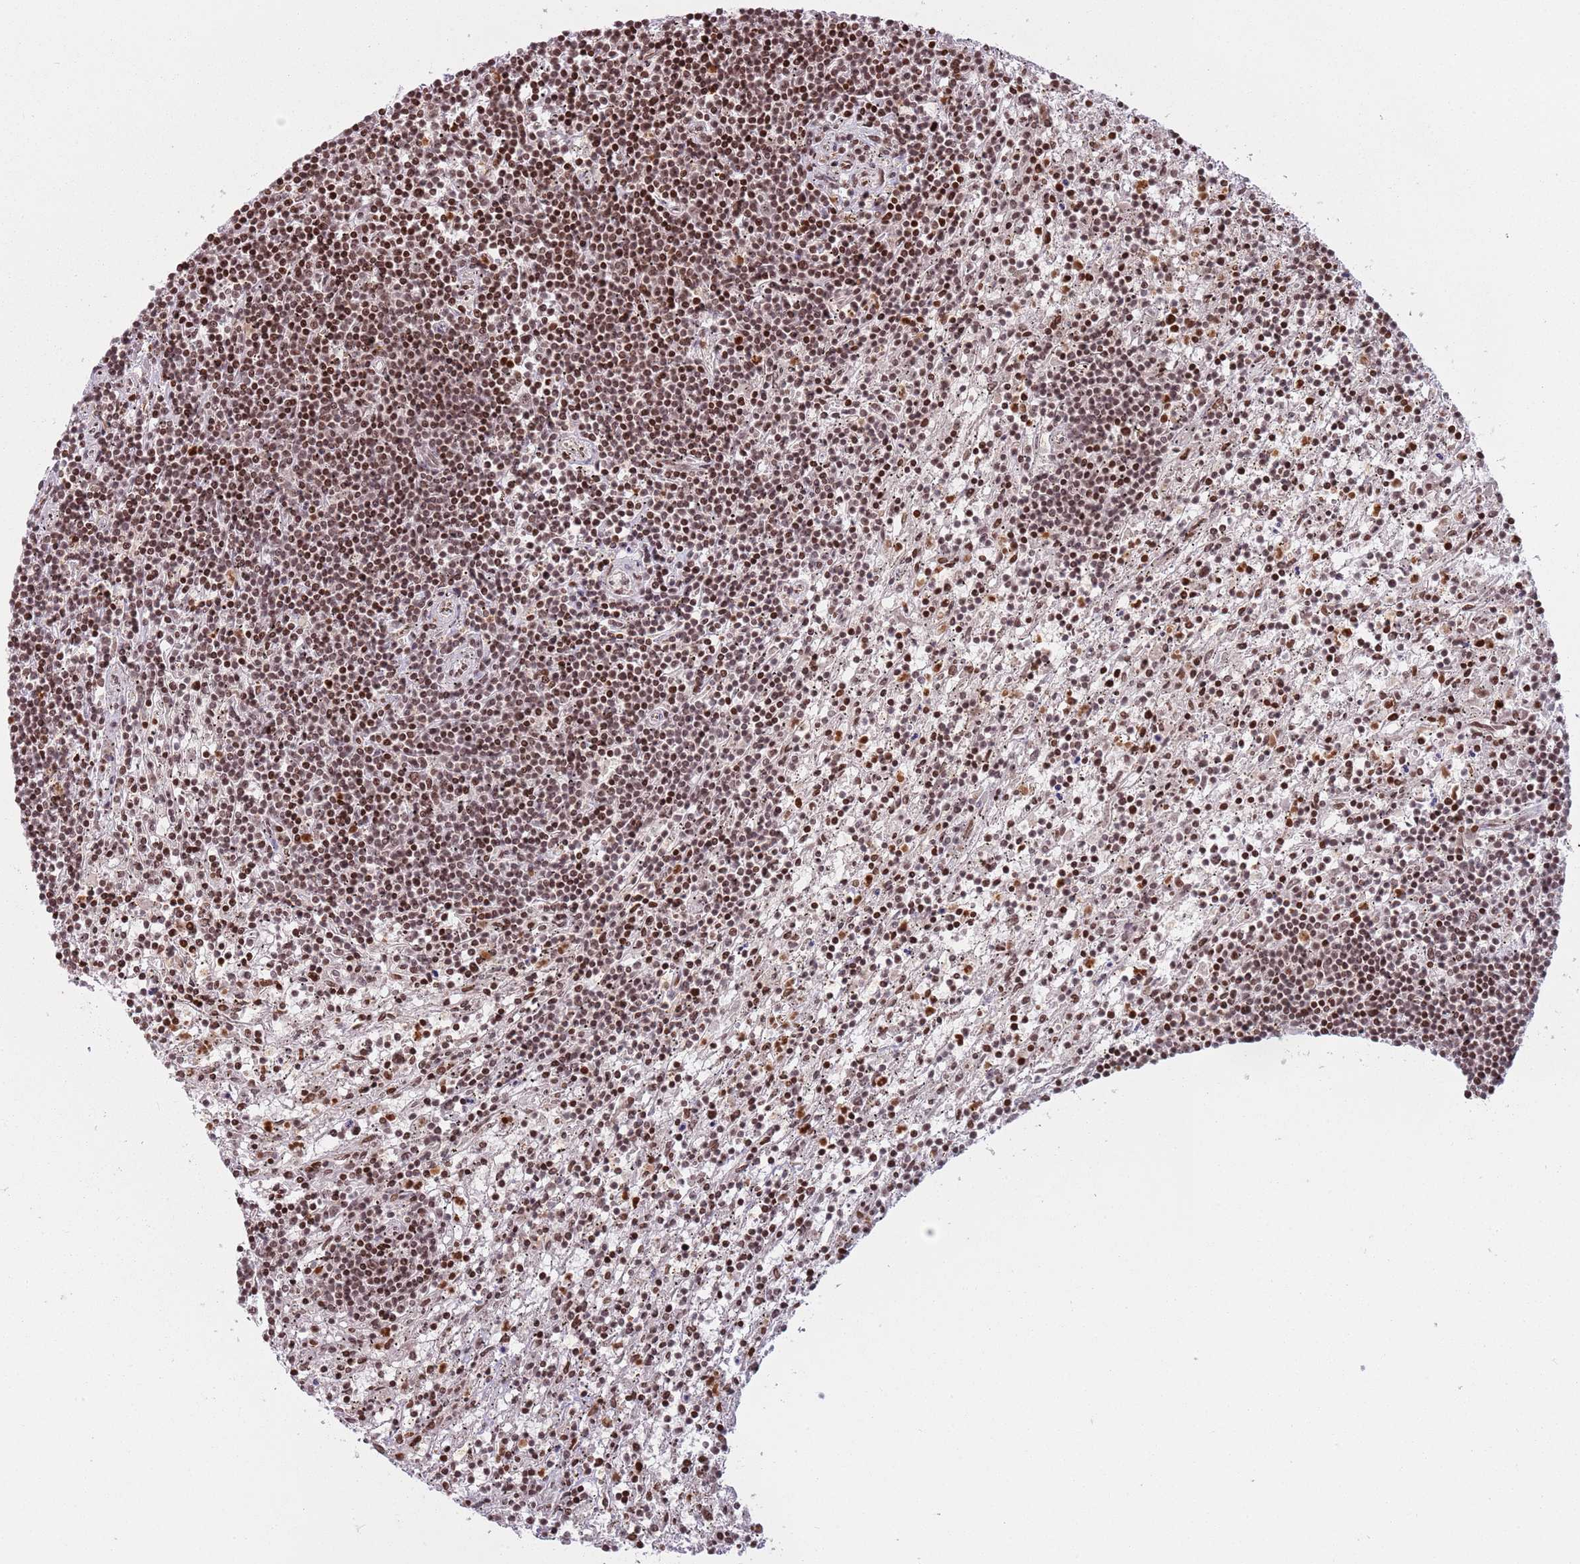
{"staining": {"intensity": "moderate", "quantity": ">75%", "location": "nuclear"}, "tissue": "lymphoma", "cell_type": "Tumor cells", "image_type": "cancer", "snomed": [{"axis": "morphology", "description": "Malignant lymphoma, non-Hodgkin's type, Low grade"}, {"axis": "topography", "description": "Spleen"}], "caption": "Approximately >75% of tumor cells in lymphoma reveal moderate nuclear protein positivity as visualized by brown immunohistochemical staining.", "gene": "SH3RF3", "patient": {"sex": "male", "age": 76}}